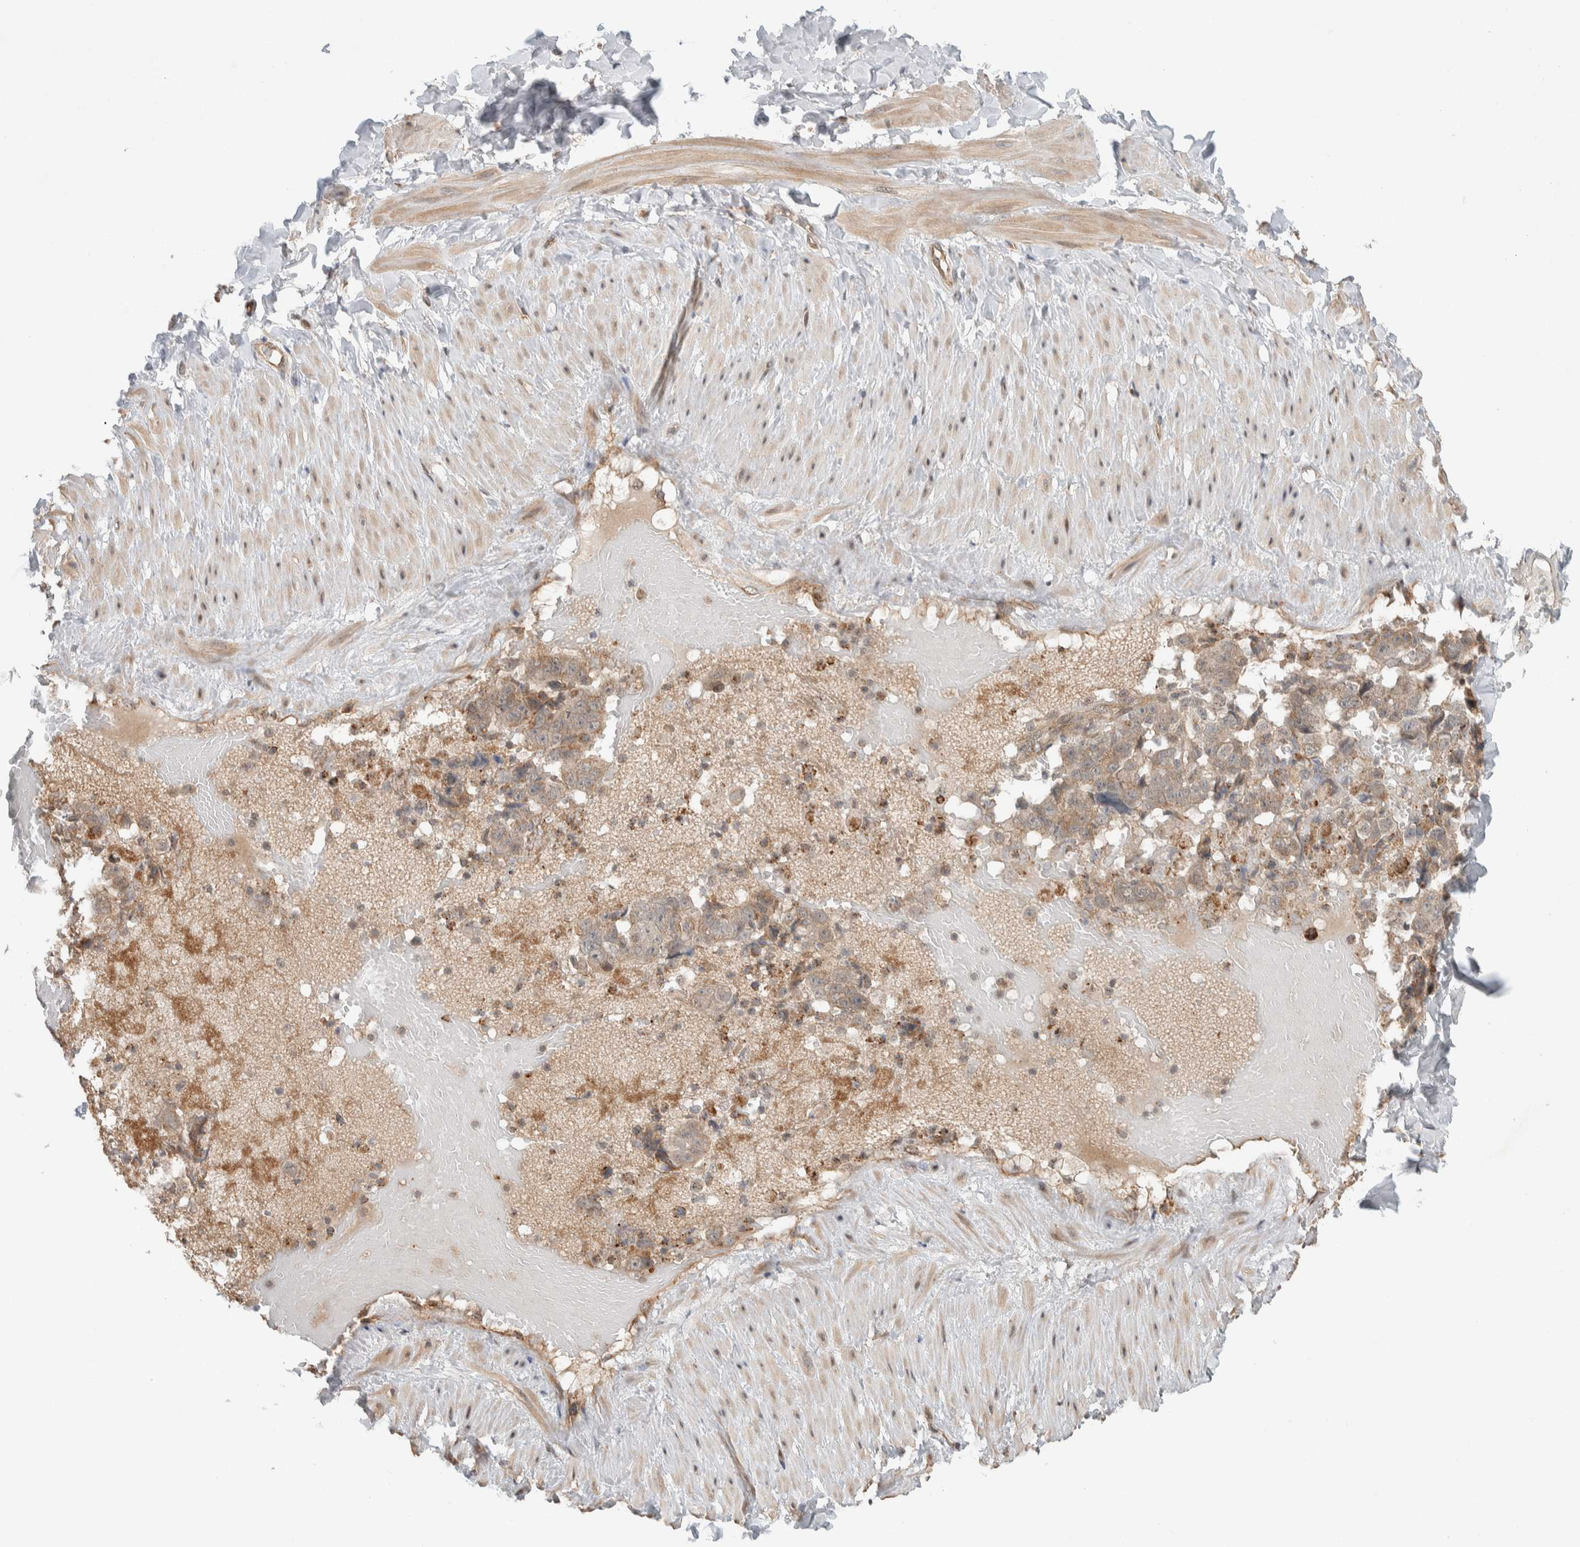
{"staining": {"intensity": "negative", "quantity": "none", "location": "none"}, "tissue": "adipose tissue", "cell_type": "Adipocytes", "image_type": "normal", "snomed": [{"axis": "morphology", "description": "Normal tissue, NOS"}, {"axis": "topography", "description": "Adipose tissue"}, {"axis": "topography", "description": "Vascular tissue"}, {"axis": "topography", "description": "Peripheral nerve tissue"}], "caption": "High magnification brightfield microscopy of benign adipose tissue stained with DAB (brown) and counterstained with hematoxylin (blue): adipocytes show no significant staining. The staining was performed using DAB (3,3'-diaminobenzidine) to visualize the protein expression in brown, while the nuclei were stained in blue with hematoxylin (Magnification: 20x).", "gene": "DEPTOR", "patient": {"sex": "male", "age": 25}}